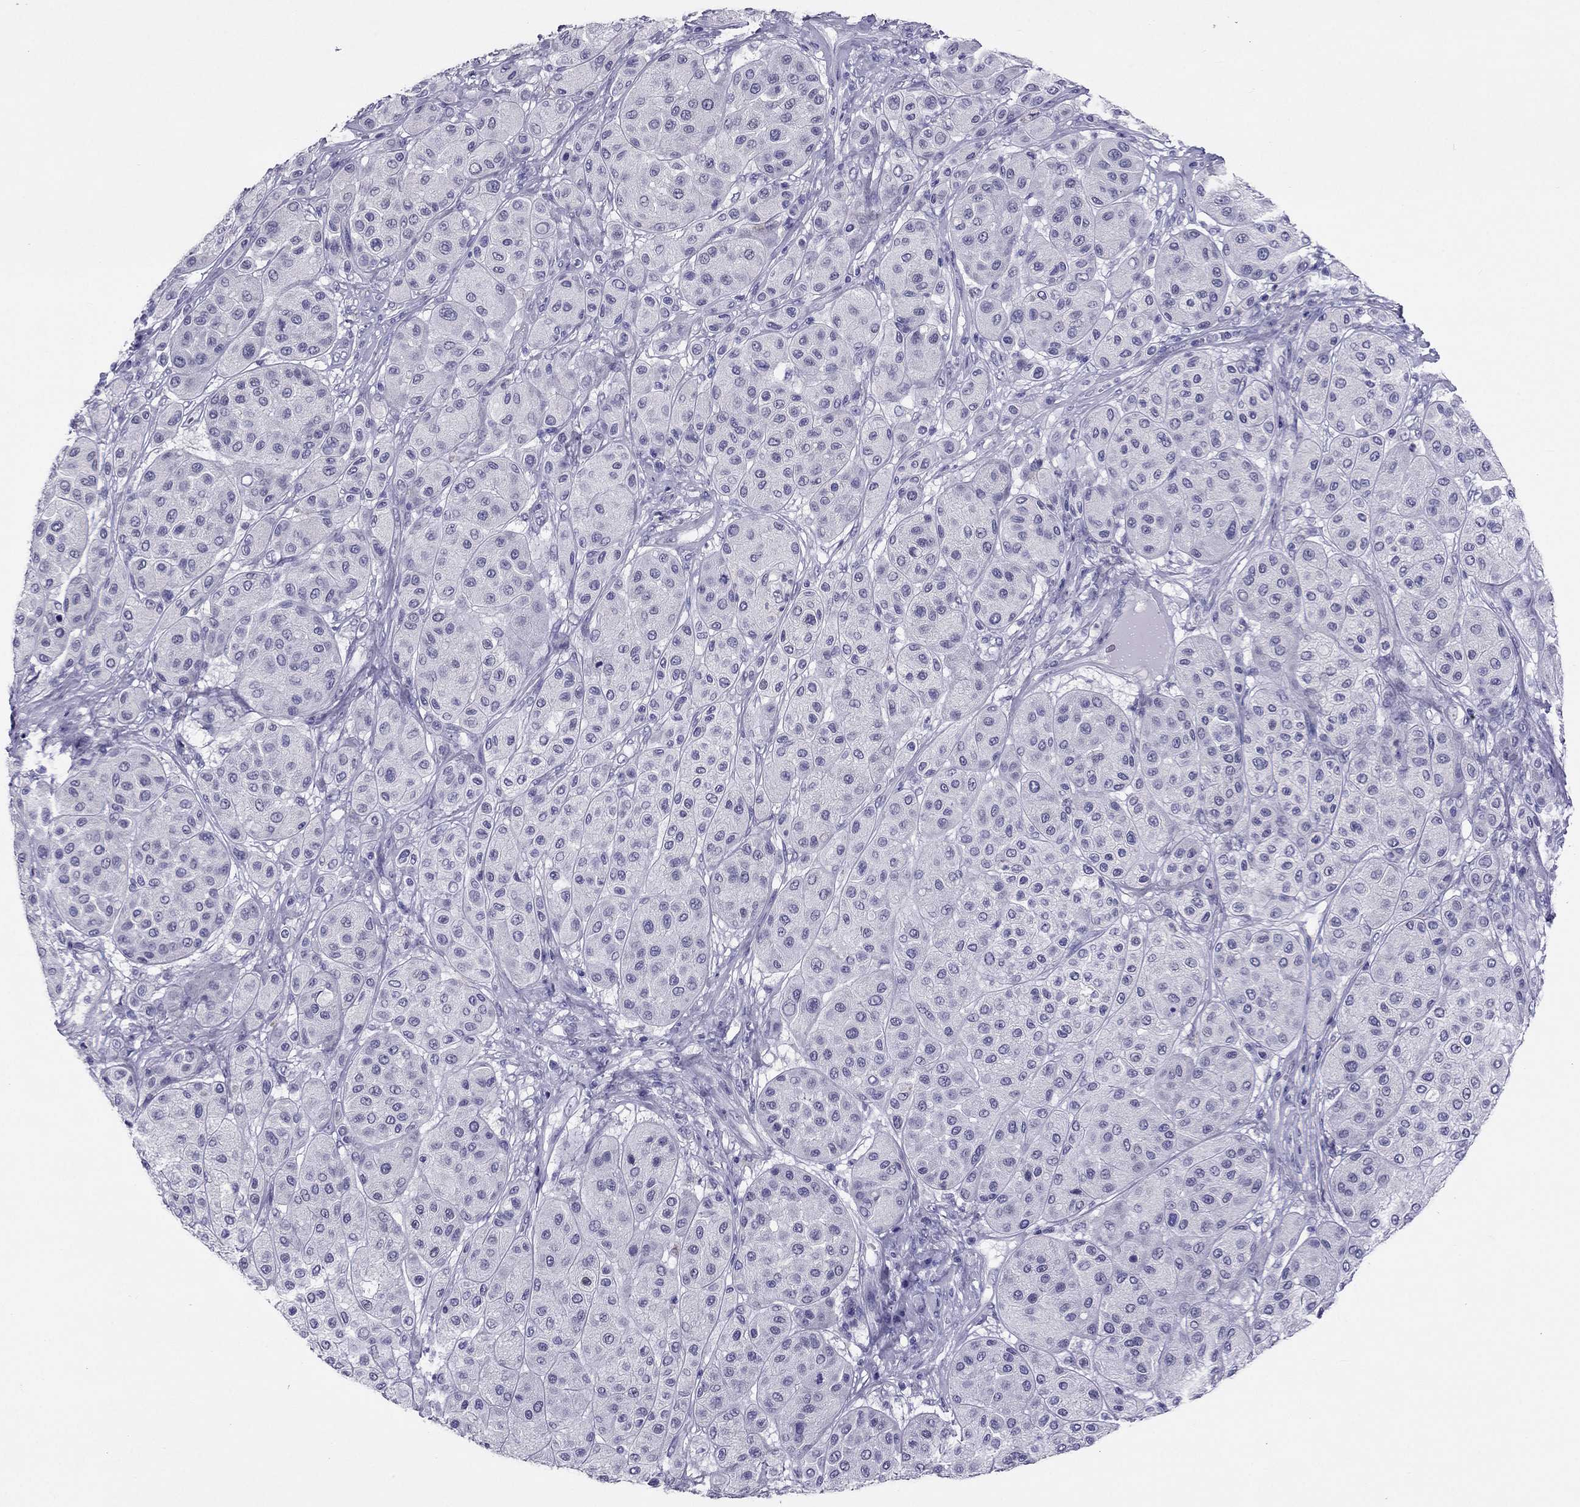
{"staining": {"intensity": "negative", "quantity": "none", "location": "none"}, "tissue": "melanoma", "cell_type": "Tumor cells", "image_type": "cancer", "snomed": [{"axis": "morphology", "description": "Malignant melanoma, Metastatic site"}, {"axis": "topography", "description": "Smooth muscle"}], "caption": "DAB immunohistochemical staining of human malignant melanoma (metastatic site) demonstrates no significant staining in tumor cells.", "gene": "CROCC2", "patient": {"sex": "male", "age": 41}}